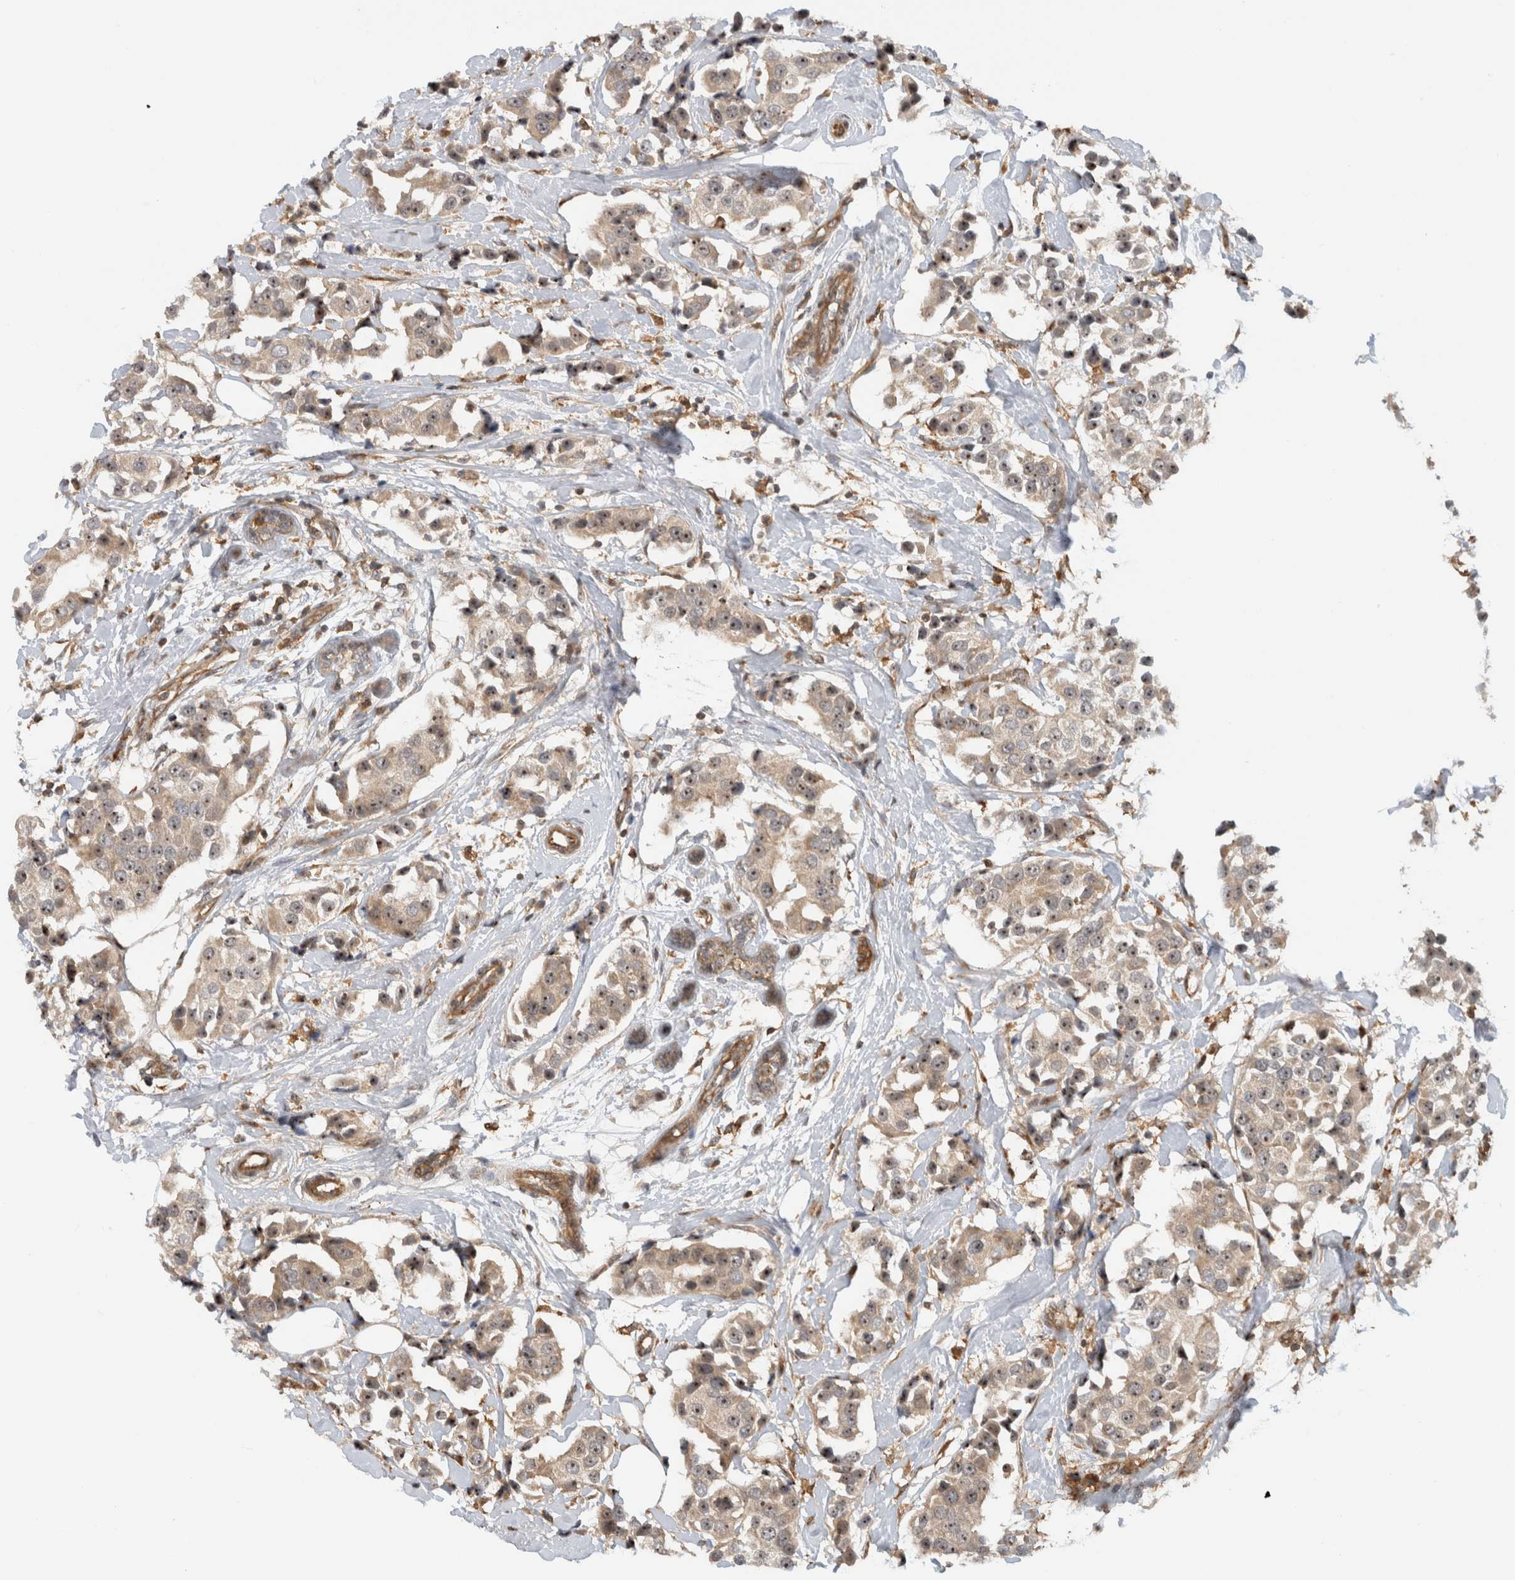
{"staining": {"intensity": "moderate", "quantity": ">75%", "location": "cytoplasmic/membranous,nuclear"}, "tissue": "breast cancer", "cell_type": "Tumor cells", "image_type": "cancer", "snomed": [{"axis": "morphology", "description": "Normal tissue, NOS"}, {"axis": "morphology", "description": "Duct carcinoma"}, {"axis": "topography", "description": "Breast"}], "caption": "Breast infiltrating ductal carcinoma was stained to show a protein in brown. There is medium levels of moderate cytoplasmic/membranous and nuclear expression in approximately >75% of tumor cells. (IHC, brightfield microscopy, high magnification).", "gene": "WASF2", "patient": {"sex": "female", "age": 39}}